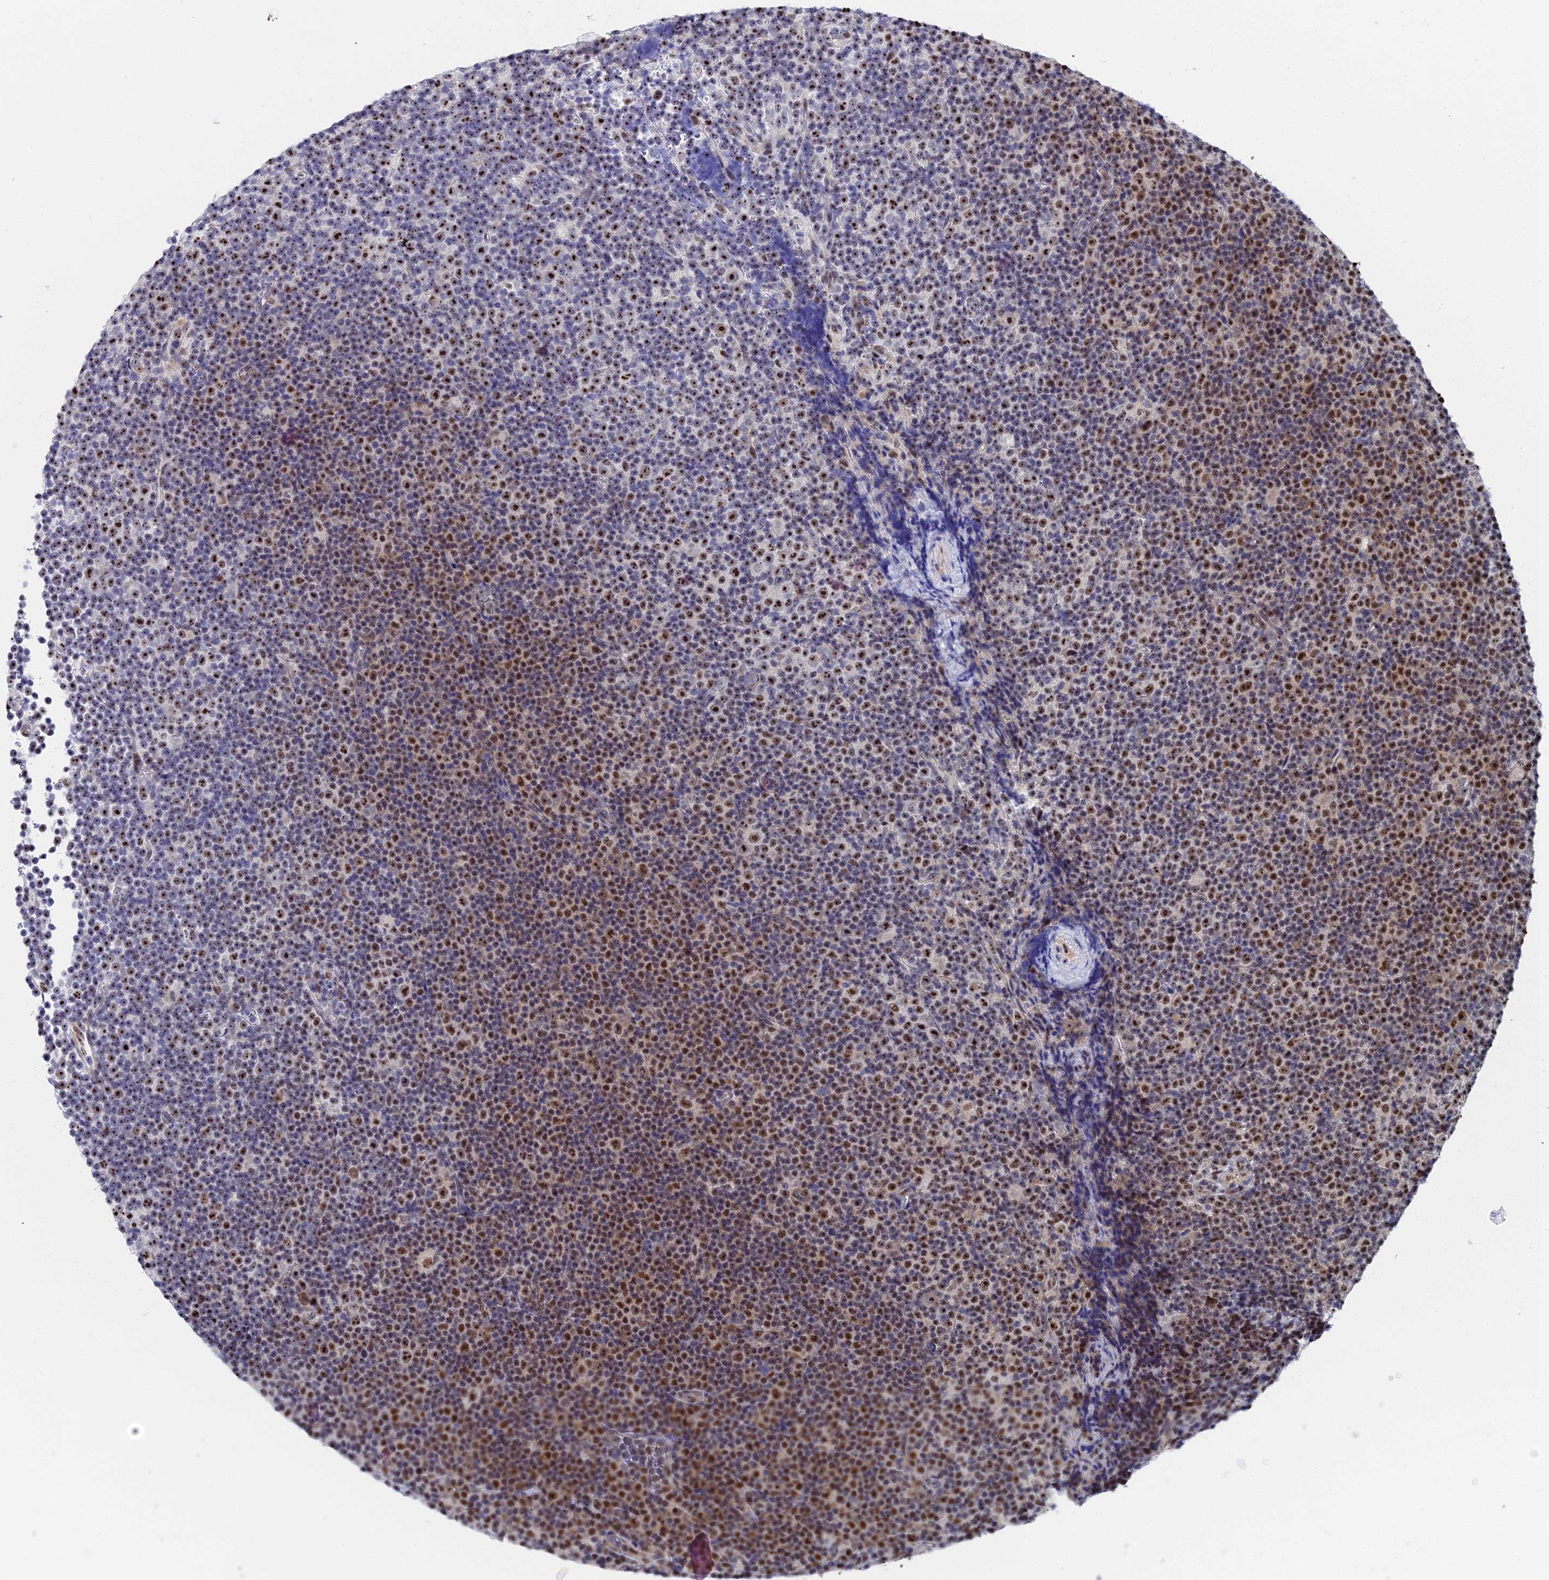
{"staining": {"intensity": "strong", "quantity": ">75%", "location": "nuclear"}, "tissue": "lymphoma", "cell_type": "Tumor cells", "image_type": "cancer", "snomed": [{"axis": "morphology", "description": "Malignant lymphoma, non-Hodgkin's type, Low grade"}, {"axis": "topography", "description": "Lymph node"}], "caption": "This image demonstrates IHC staining of human lymphoma, with high strong nuclear positivity in about >75% of tumor cells.", "gene": "TIFA", "patient": {"sex": "female", "age": 67}}